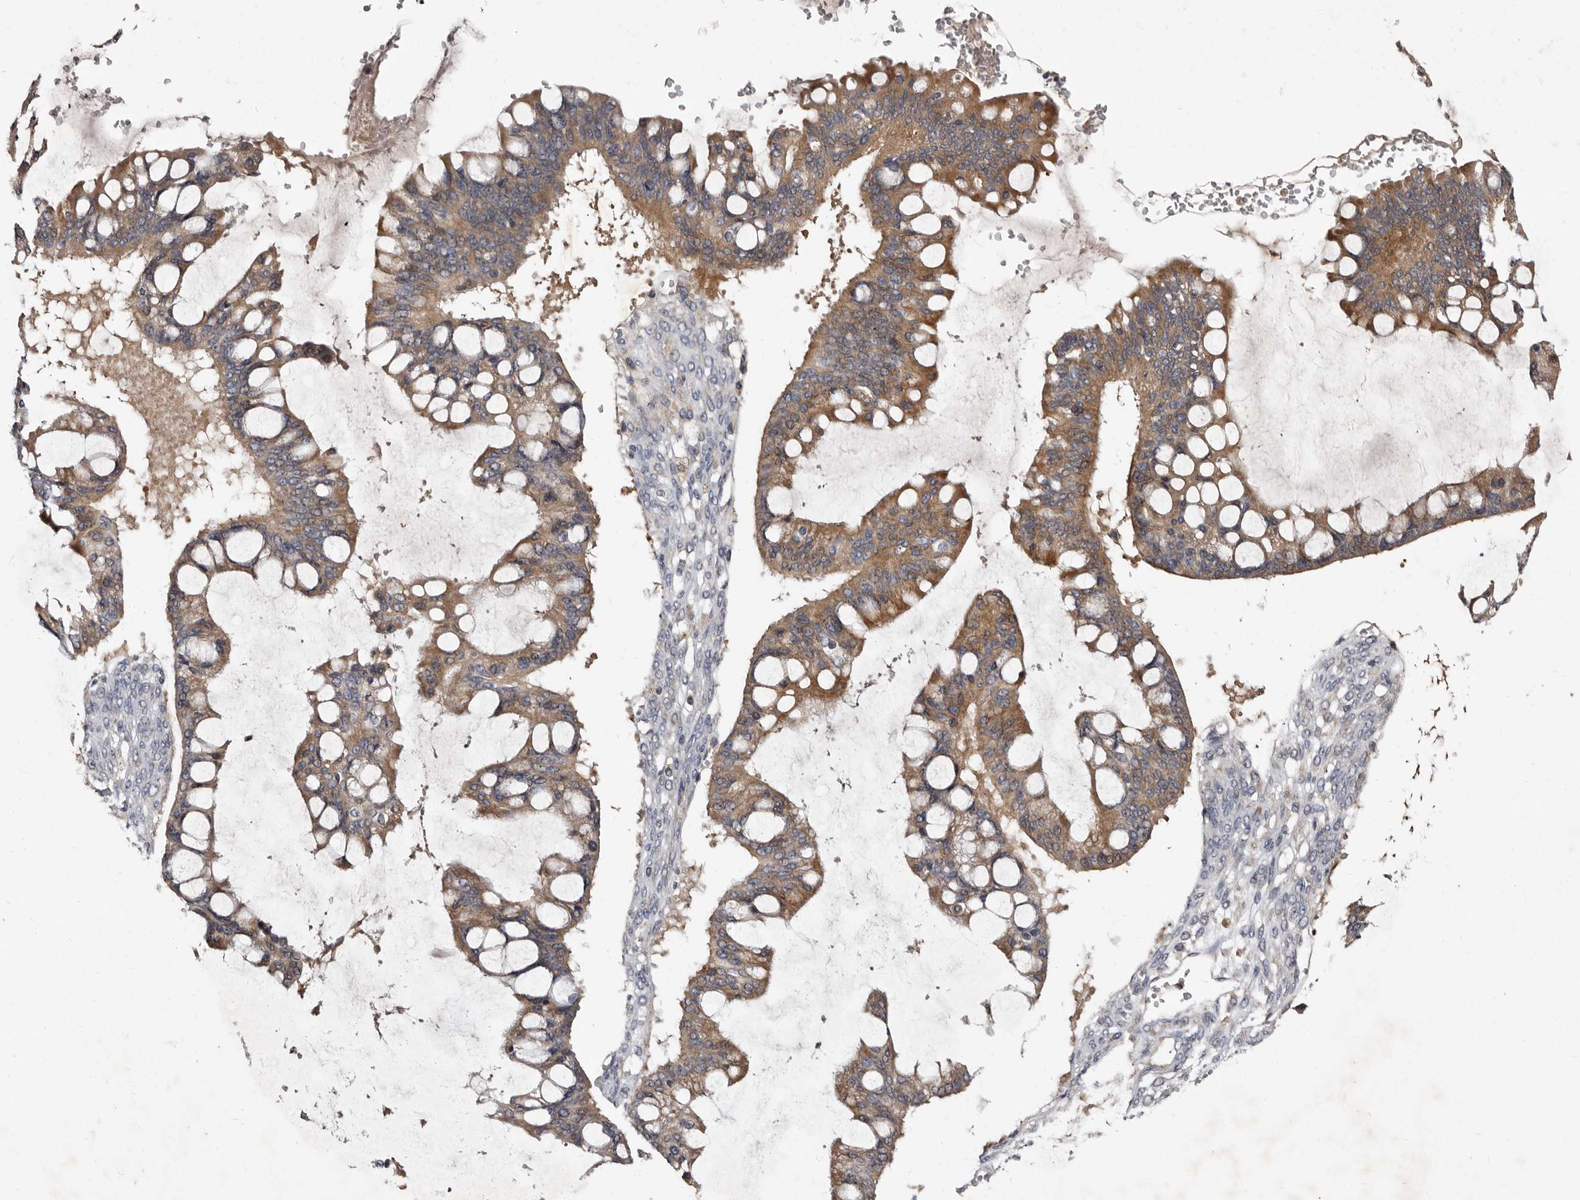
{"staining": {"intensity": "moderate", "quantity": ">75%", "location": "cytoplasmic/membranous"}, "tissue": "ovarian cancer", "cell_type": "Tumor cells", "image_type": "cancer", "snomed": [{"axis": "morphology", "description": "Cystadenocarcinoma, mucinous, NOS"}, {"axis": "topography", "description": "Ovary"}], "caption": "Immunohistochemical staining of human ovarian cancer (mucinous cystadenocarcinoma) exhibits moderate cytoplasmic/membranous protein staining in about >75% of tumor cells.", "gene": "DNPH1", "patient": {"sex": "female", "age": 73}}